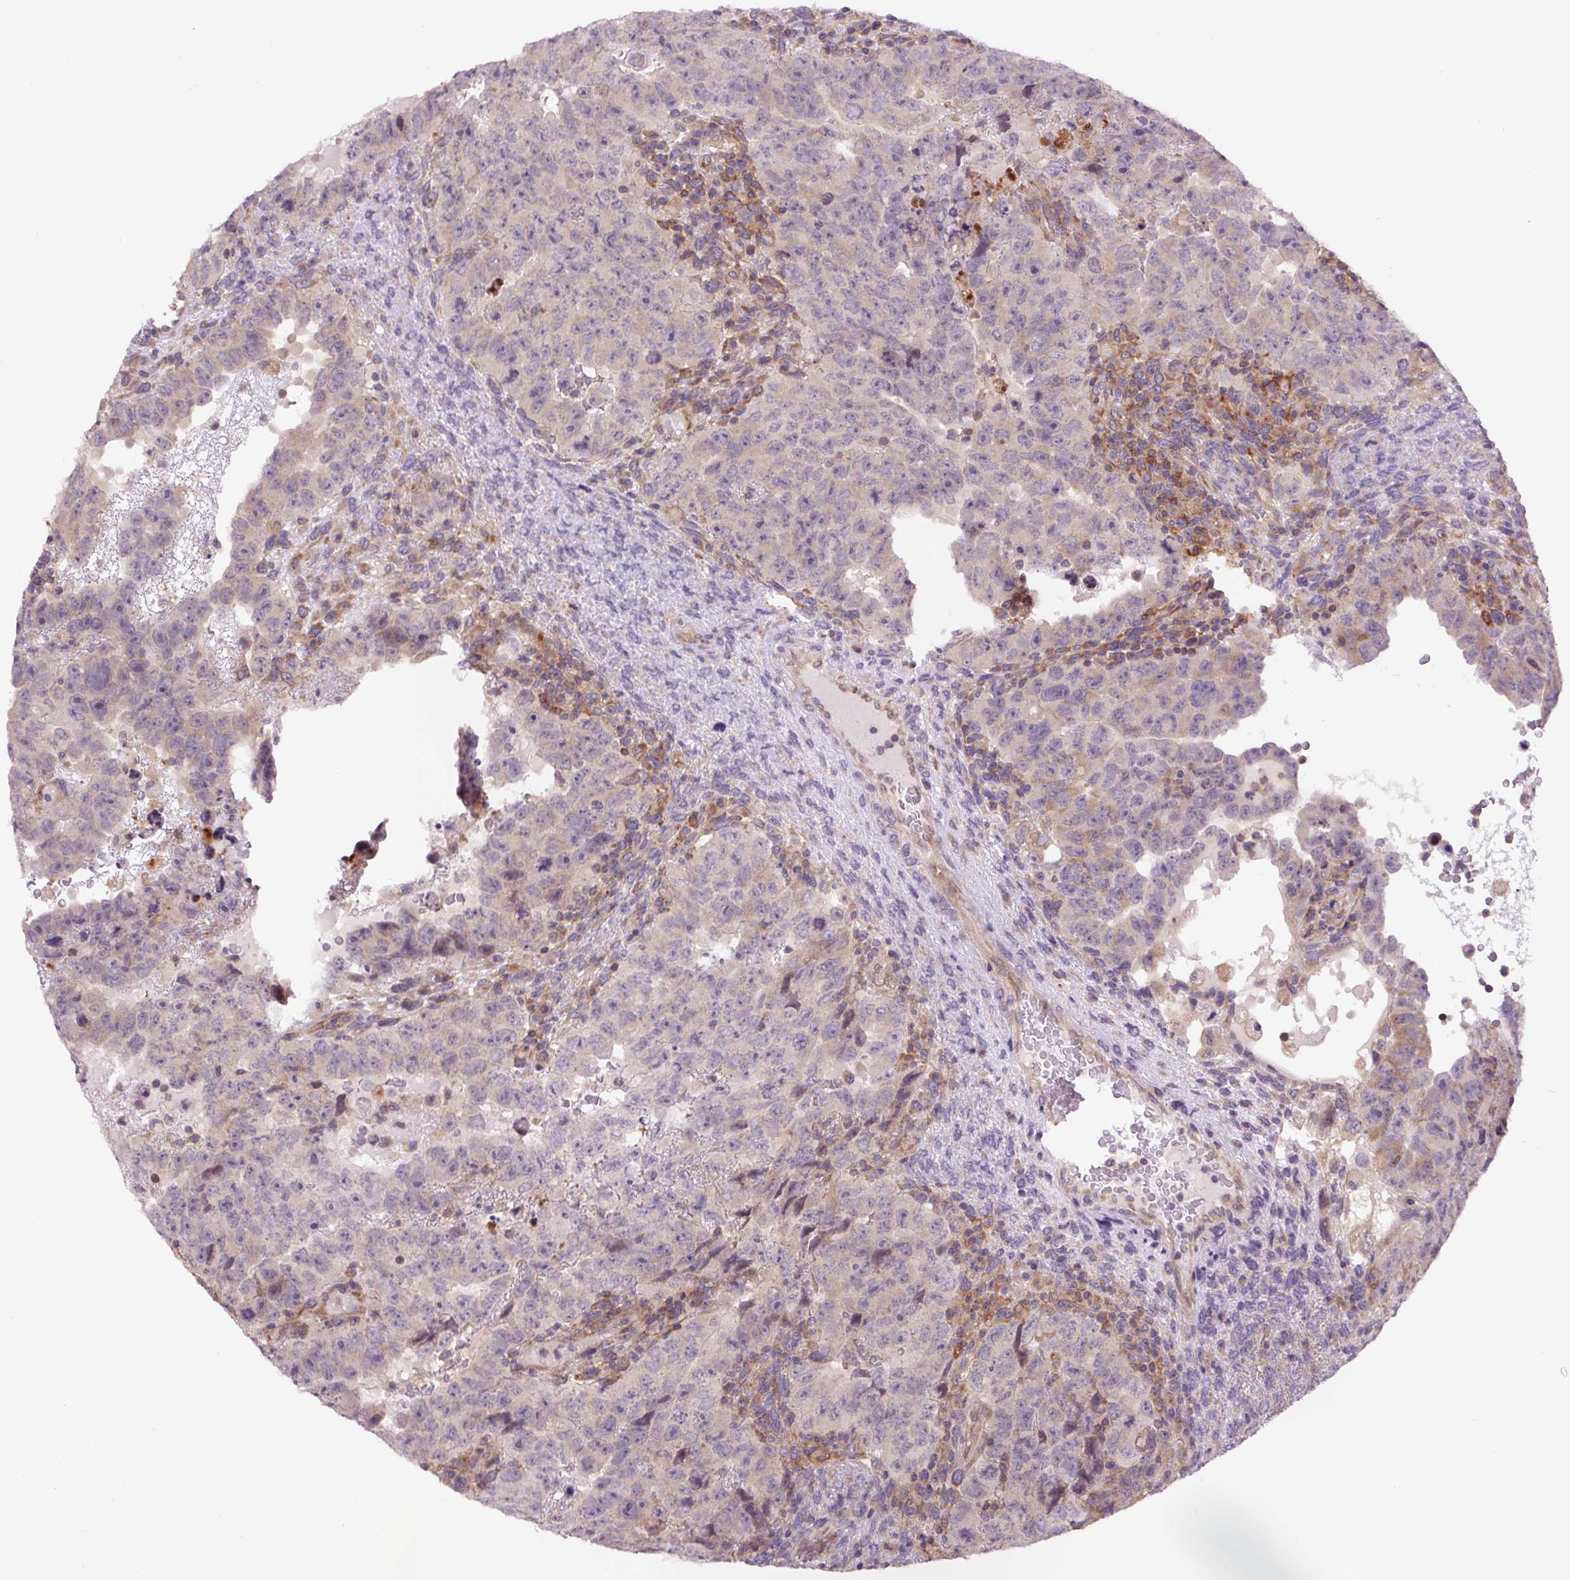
{"staining": {"intensity": "negative", "quantity": "none", "location": "none"}, "tissue": "testis cancer", "cell_type": "Tumor cells", "image_type": "cancer", "snomed": [{"axis": "morphology", "description": "Carcinoma, Embryonal, NOS"}, {"axis": "topography", "description": "Testis"}], "caption": "Testis cancer was stained to show a protein in brown. There is no significant staining in tumor cells. The staining was performed using DAB to visualize the protein expression in brown, while the nuclei were stained in blue with hematoxylin (Magnification: 20x).", "gene": "MINK1", "patient": {"sex": "male", "age": 24}}